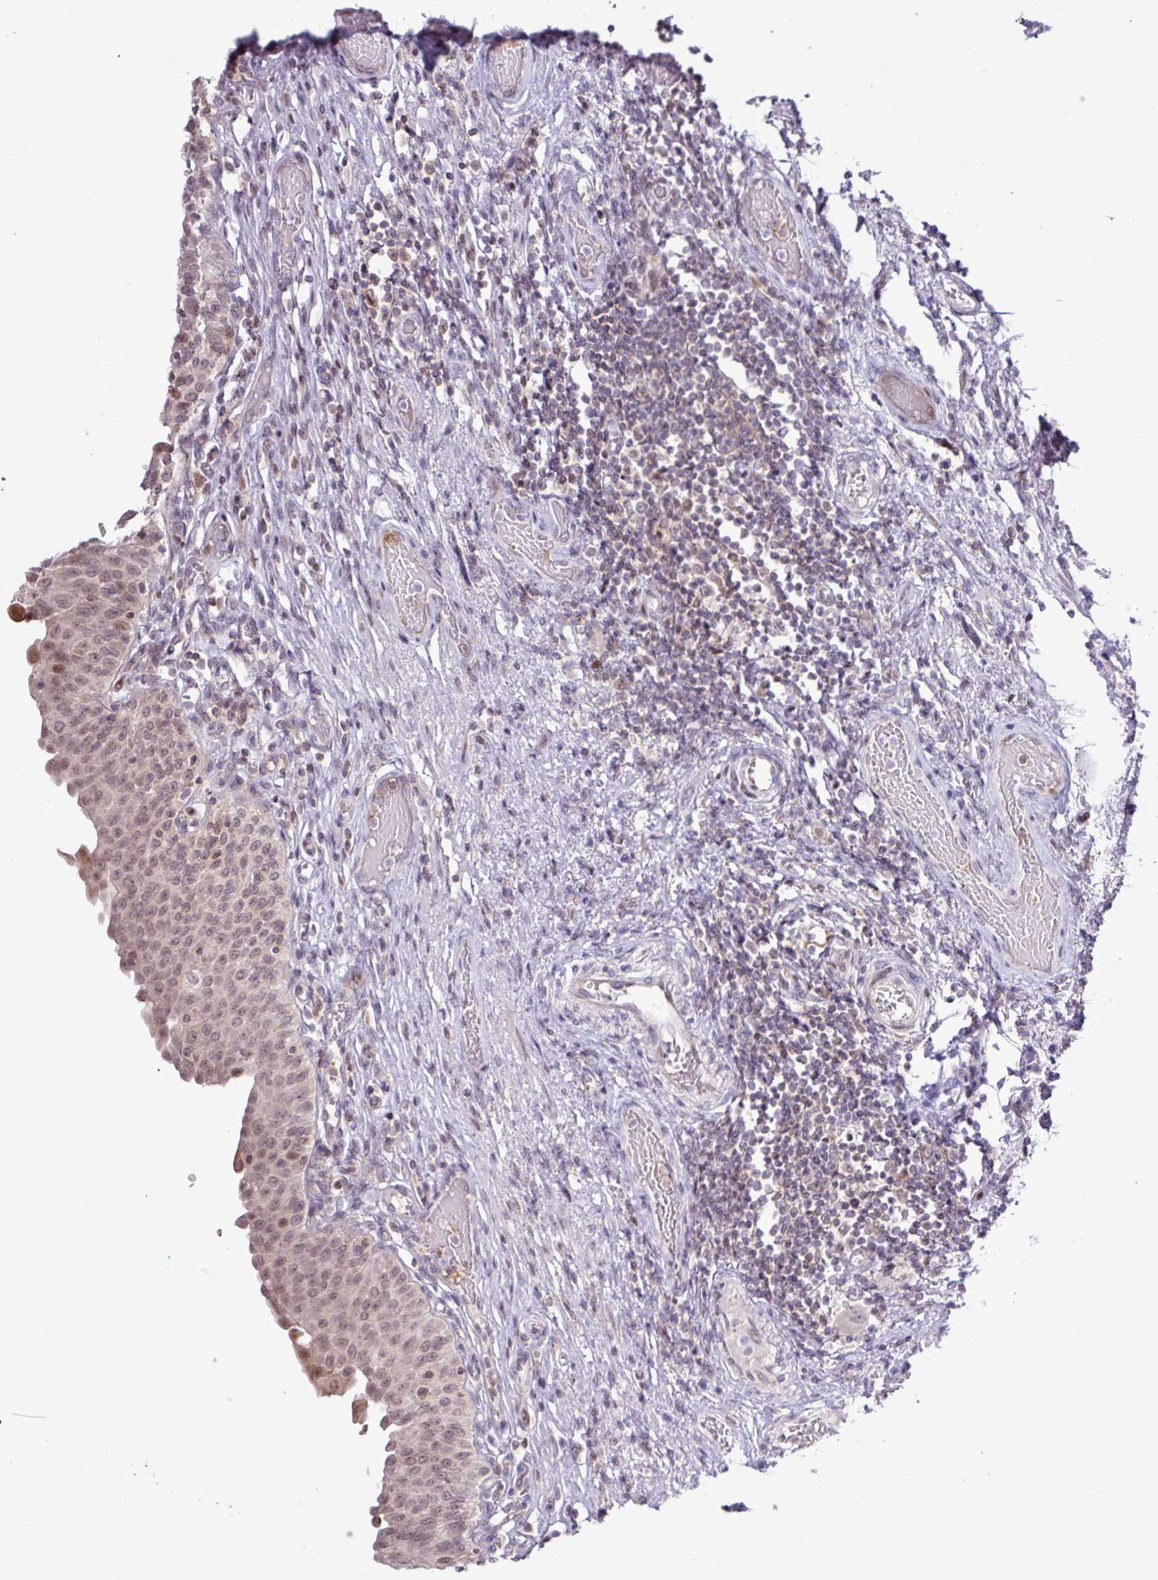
{"staining": {"intensity": "moderate", "quantity": "25%-75%", "location": "nuclear"}, "tissue": "urinary bladder", "cell_type": "Urothelial cells", "image_type": "normal", "snomed": [{"axis": "morphology", "description": "Normal tissue, NOS"}, {"axis": "topography", "description": "Urinary bladder"}], "caption": "High-magnification brightfield microscopy of normal urinary bladder stained with DAB (3,3'-diaminobenzidine) (brown) and counterstained with hematoxylin (blue). urothelial cells exhibit moderate nuclear staining is identified in about25%-75% of cells.", "gene": "RTL3", "patient": {"sex": "male", "age": 71}}